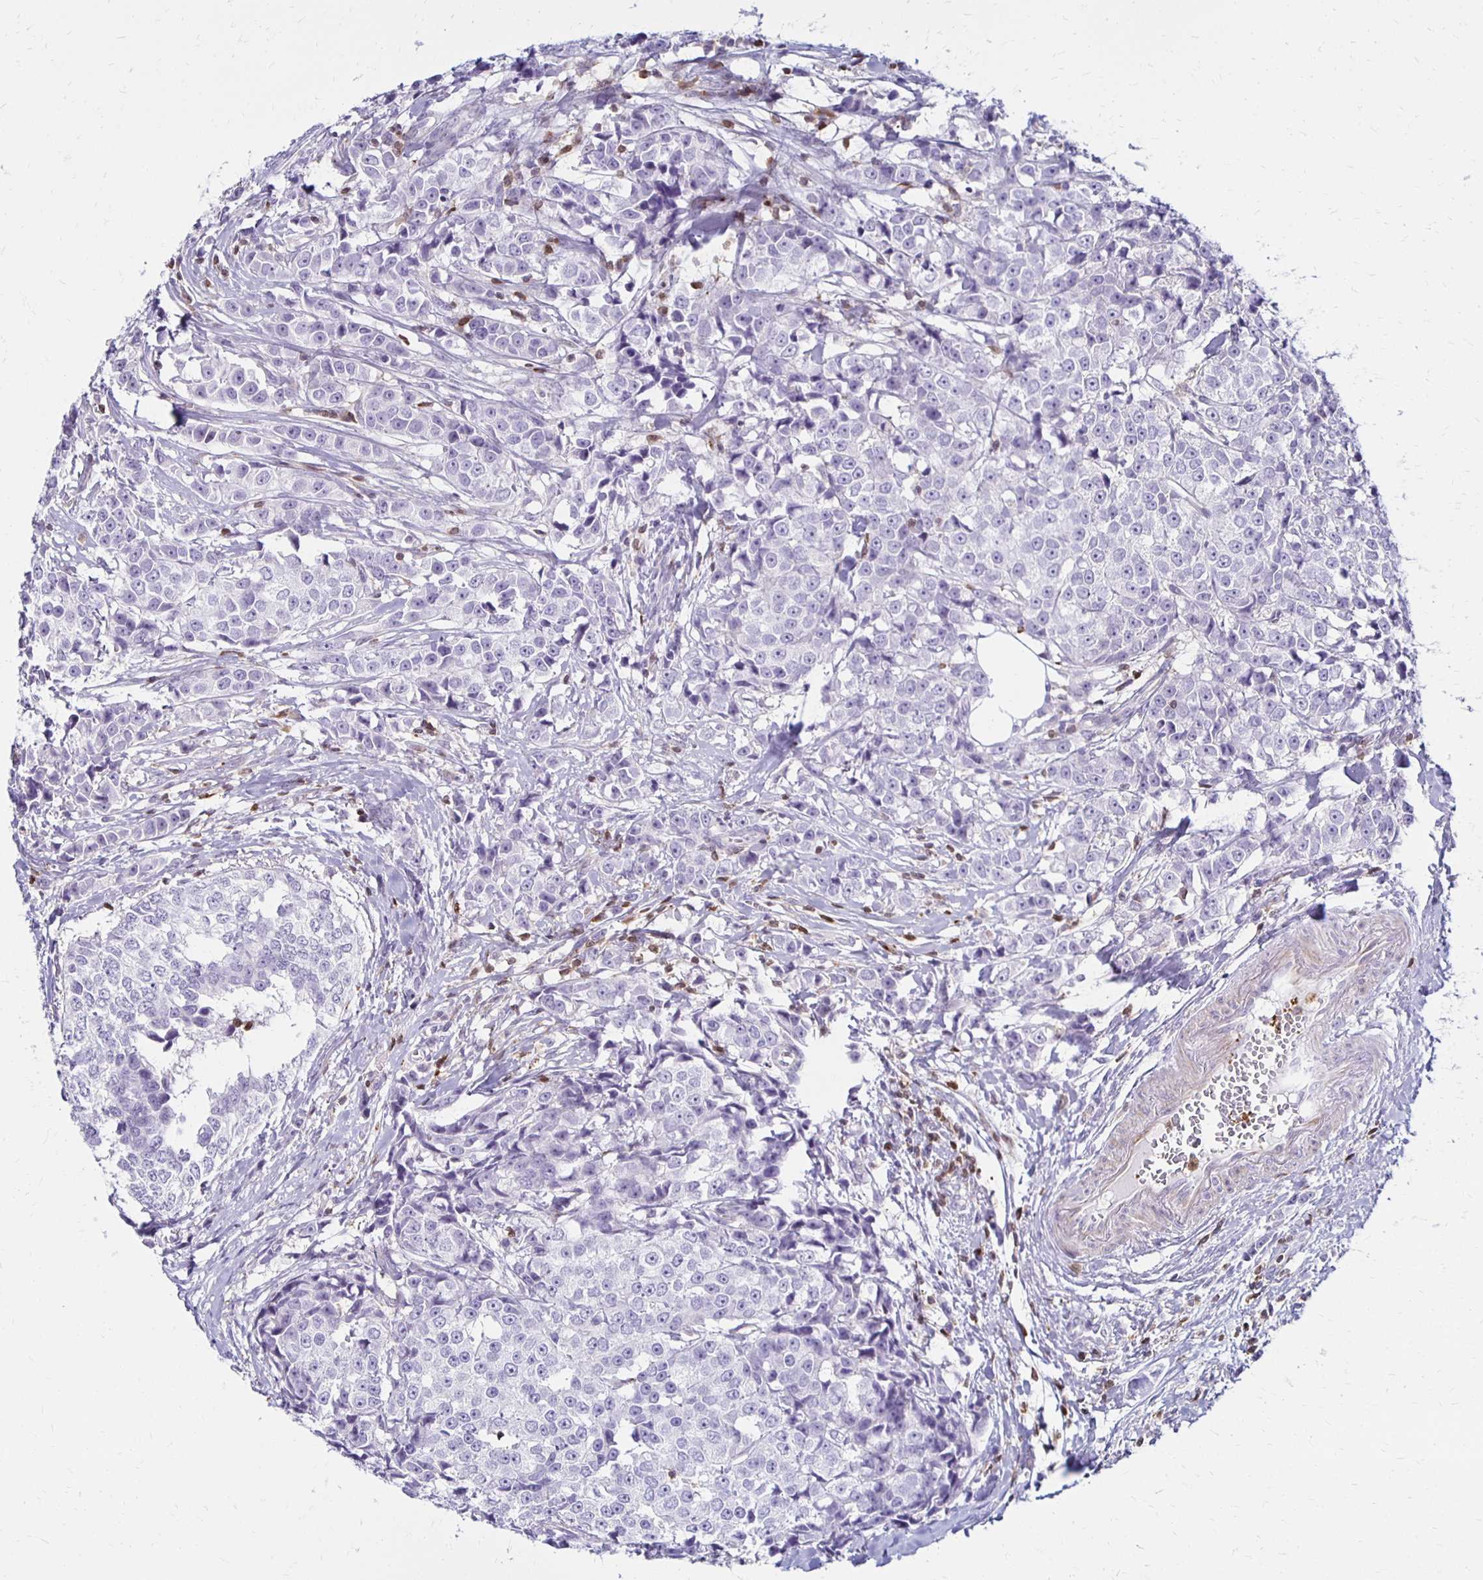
{"staining": {"intensity": "negative", "quantity": "none", "location": "none"}, "tissue": "breast cancer", "cell_type": "Tumor cells", "image_type": "cancer", "snomed": [{"axis": "morphology", "description": "Duct carcinoma"}, {"axis": "topography", "description": "Breast"}], "caption": "Immunohistochemistry (IHC) of human intraductal carcinoma (breast) exhibits no expression in tumor cells.", "gene": "CCL21", "patient": {"sex": "female", "age": 80}}